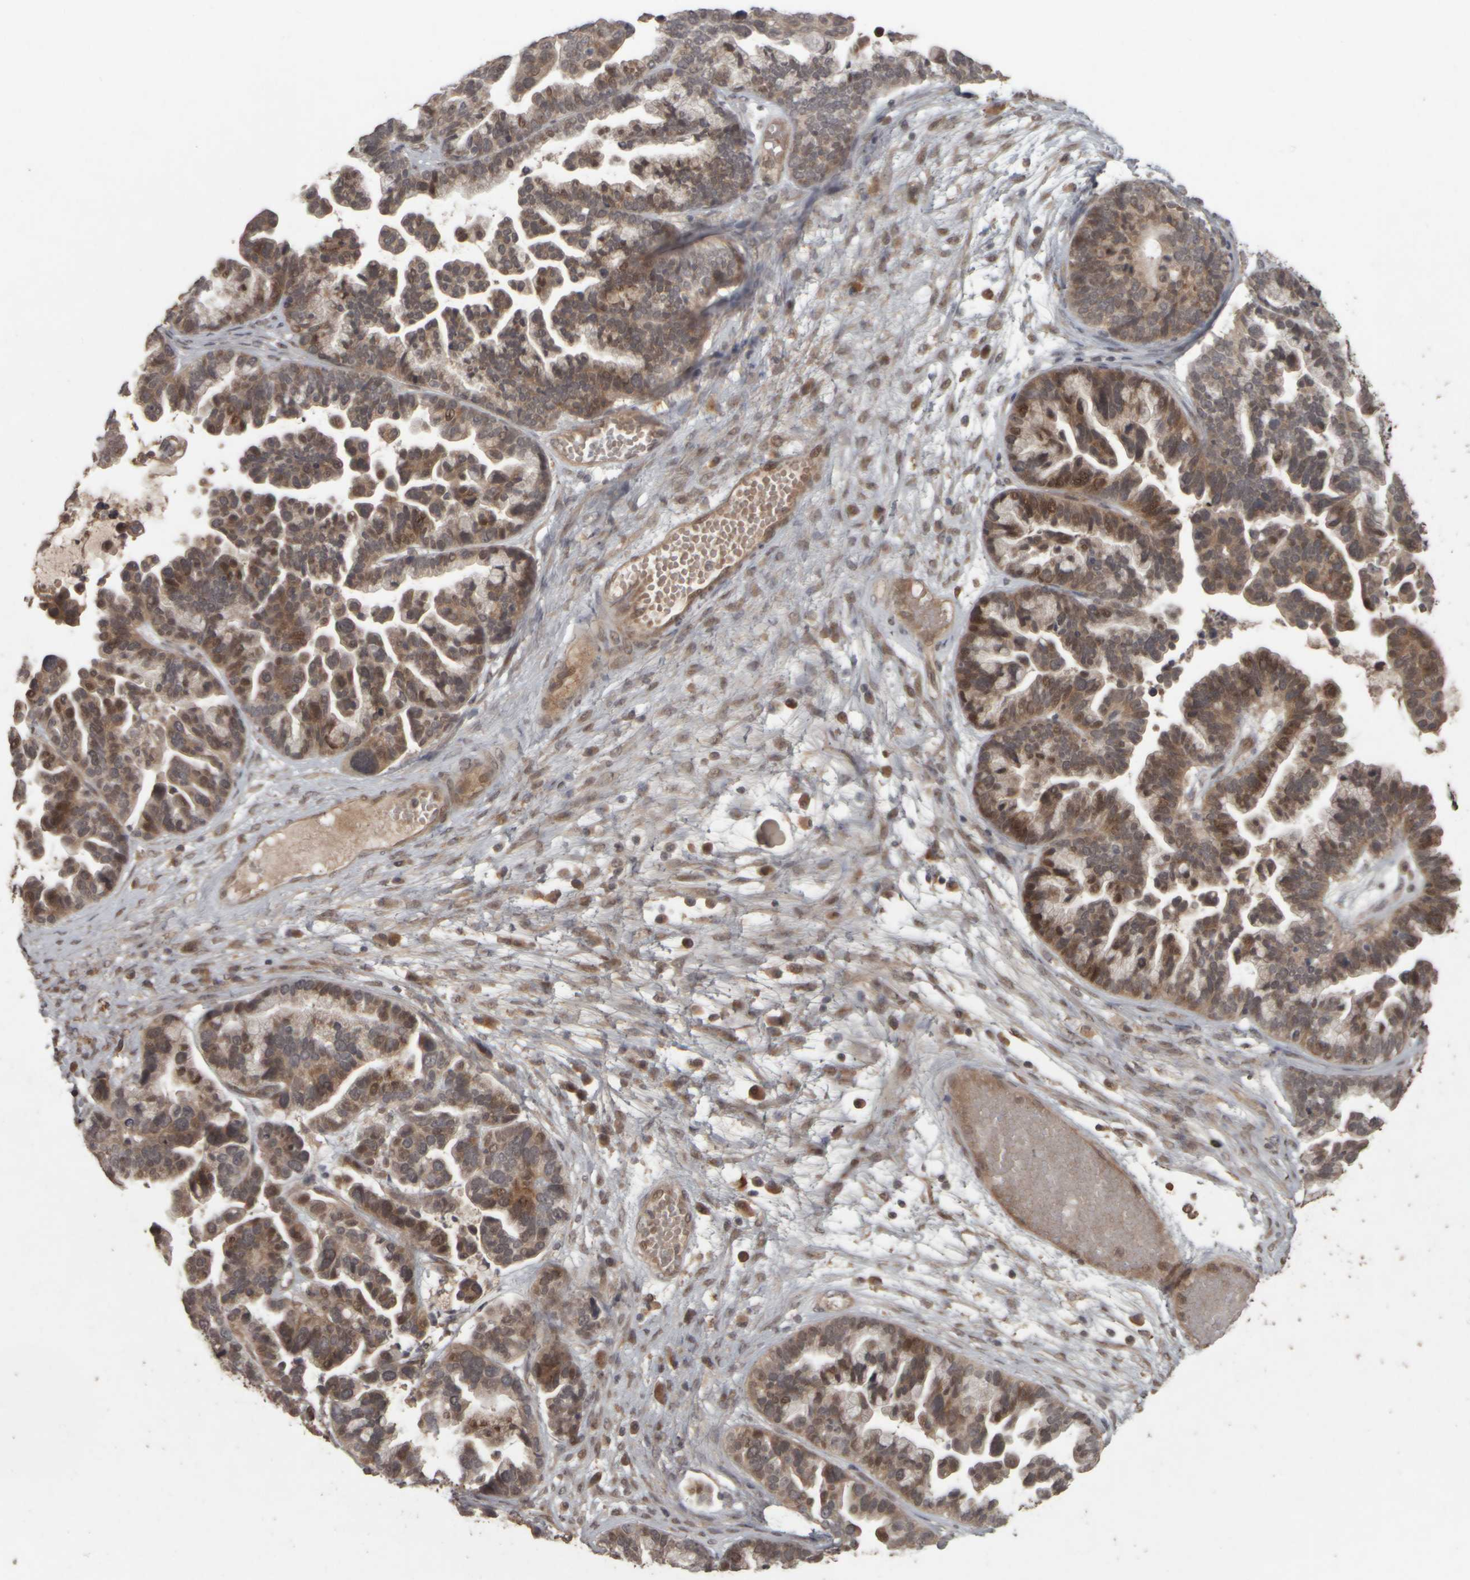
{"staining": {"intensity": "moderate", "quantity": ">75%", "location": "cytoplasmic/membranous,nuclear"}, "tissue": "ovarian cancer", "cell_type": "Tumor cells", "image_type": "cancer", "snomed": [{"axis": "morphology", "description": "Cystadenocarcinoma, serous, NOS"}, {"axis": "topography", "description": "Ovary"}], "caption": "This micrograph reveals immunohistochemistry staining of human ovarian cancer (serous cystadenocarcinoma), with medium moderate cytoplasmic/membranous and nuclear staining in about >75% of tumor cells.", "gene": "ACO1", "patient": {"sex": "female", "age": 56}}